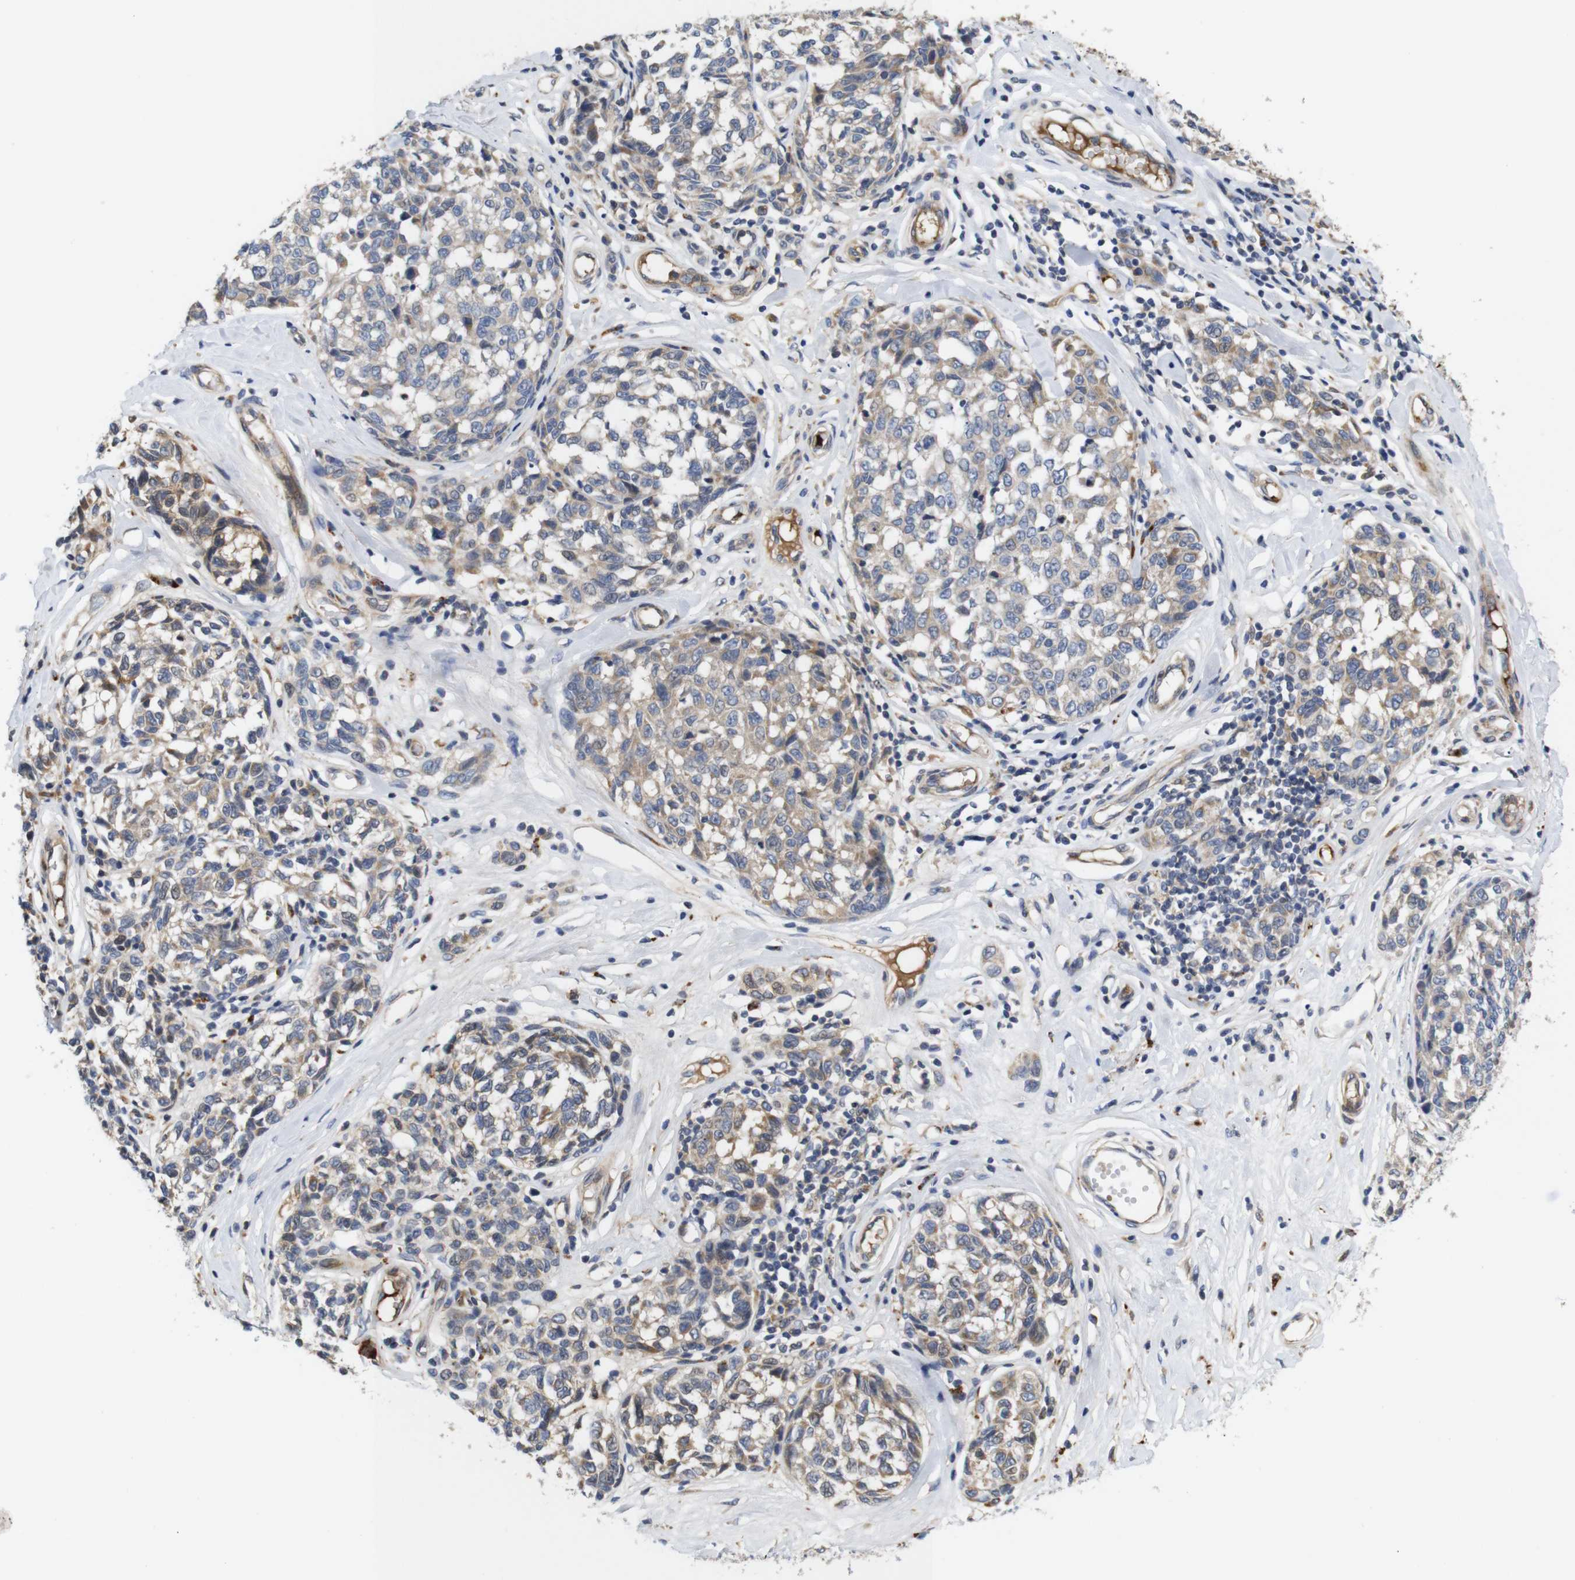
{"staining": {"intensity": "weak", "quantity": "25%-75%", "location": "cytoplasmic/membranous"}, "tissue": "melanoma", "cell_type": "Tumor cells", "image_type": "cancer", "snomed": [{"axis": "morphology", "description": "Malignant melanoma, NOS"}, {"axis": "topography", "description": "Skin"}], "caption": "Weak cytoplasmic/membranous protein staining is identified in approximately 25%-75% of tumor cells in malignant melanoma.", "gene": "SPRY3", "patient": {"sex": "female", "age": 64}}